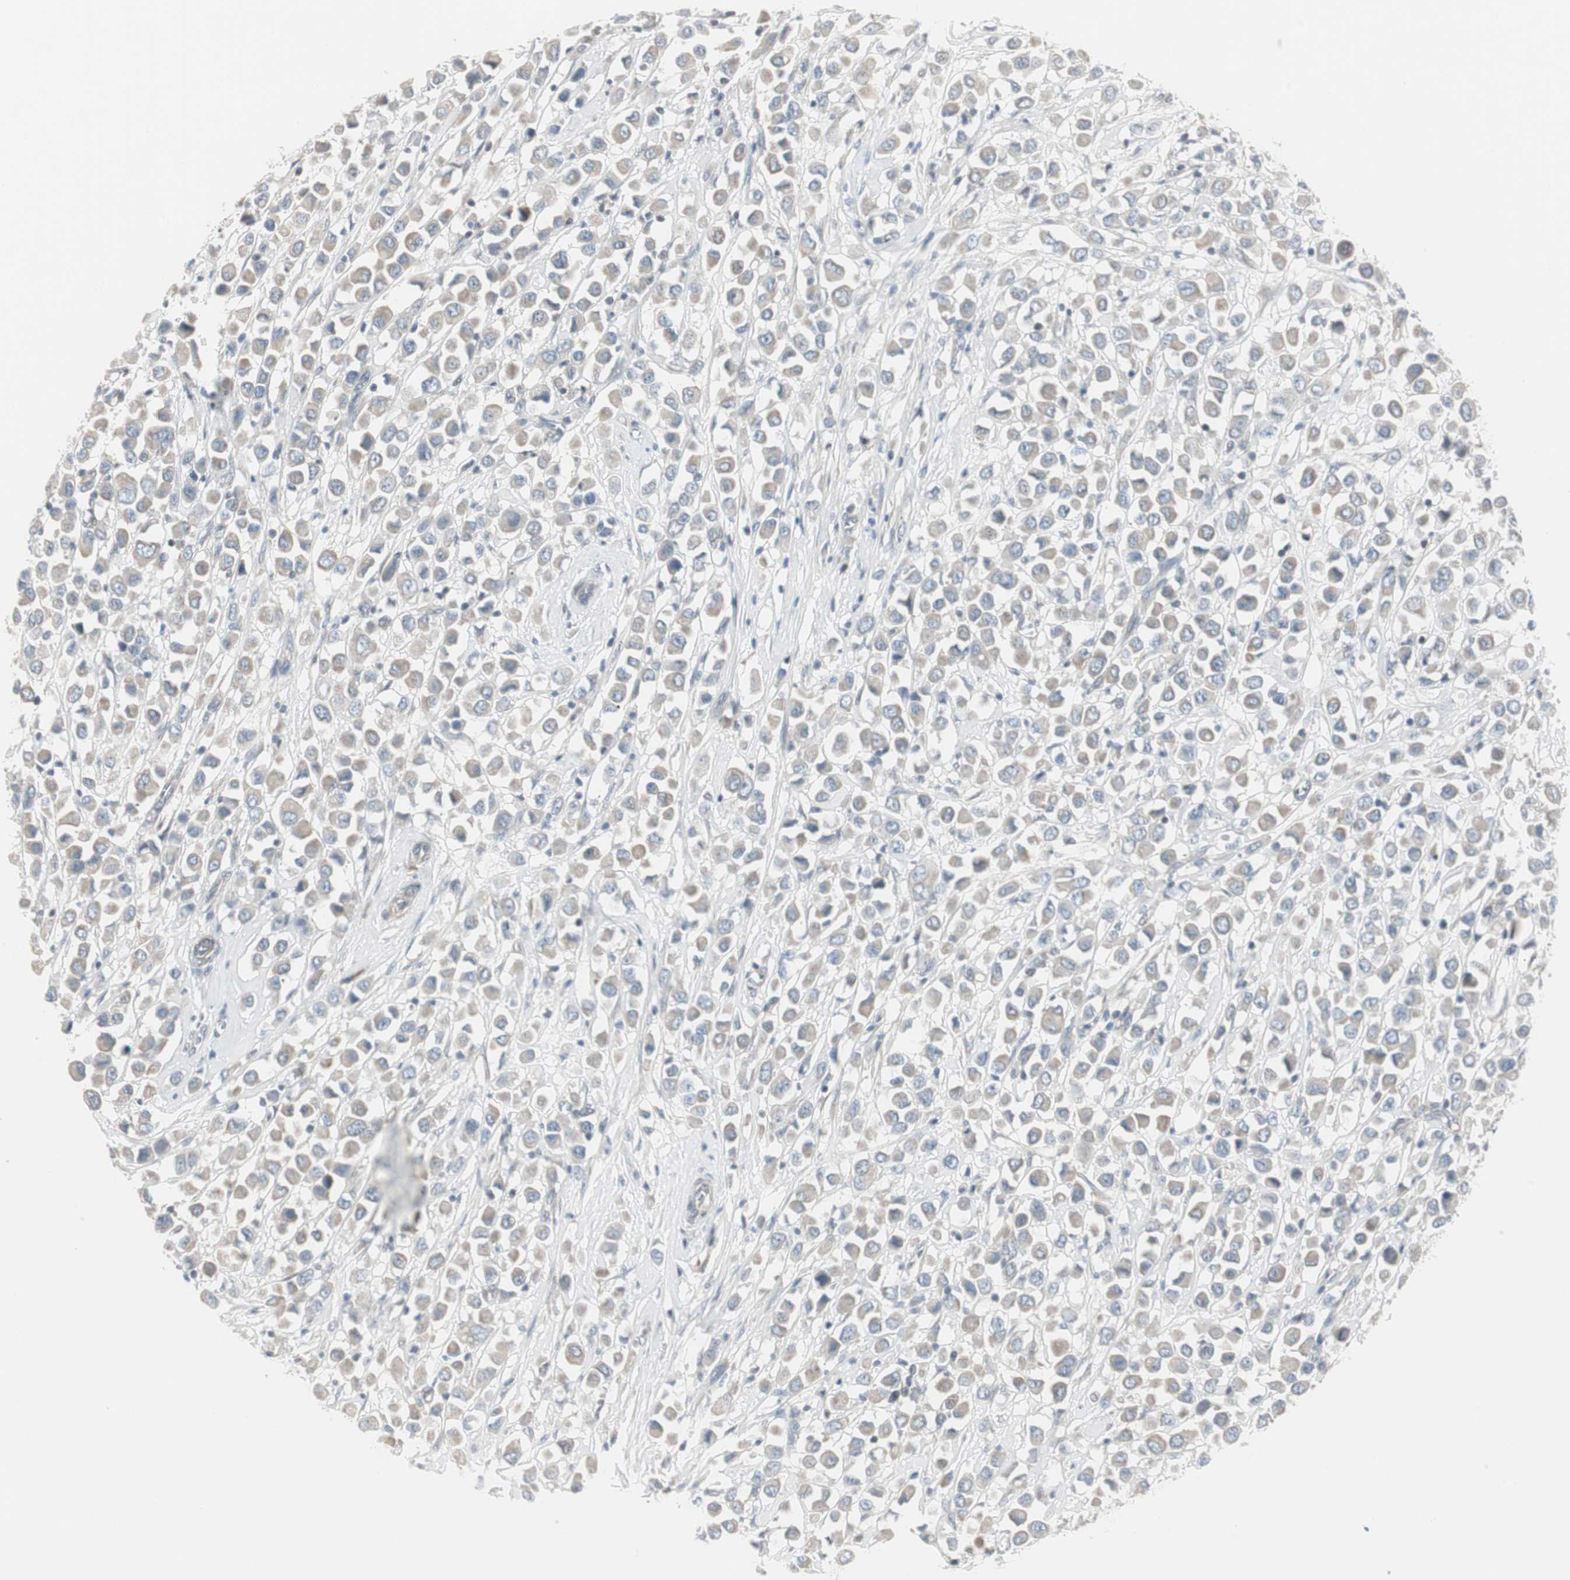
{"staining": {"intensity": "weak", "quantity": "25%-75%", "location": "cytoplasmic/membranous"}, "tissue": "breast cancer", "cell_type": "Tumor cells", "image_type": "cancer", "snomed": [{"axis": "morphology", "description": "Duct carcinoma"}, {"axis": "topography", "description": "Breast"}], "caption": "Protein expression analysis of human breast cancer (intraductal carcinoma) reveals weak cytoplasmic/membranous expression in approximately 25%-75% of tumor cells. (brown staining indicates protein expression, while blue staining denotes nuclei).", "gene": "DMPK", "patient": {"sex": "female", "age": 61}}